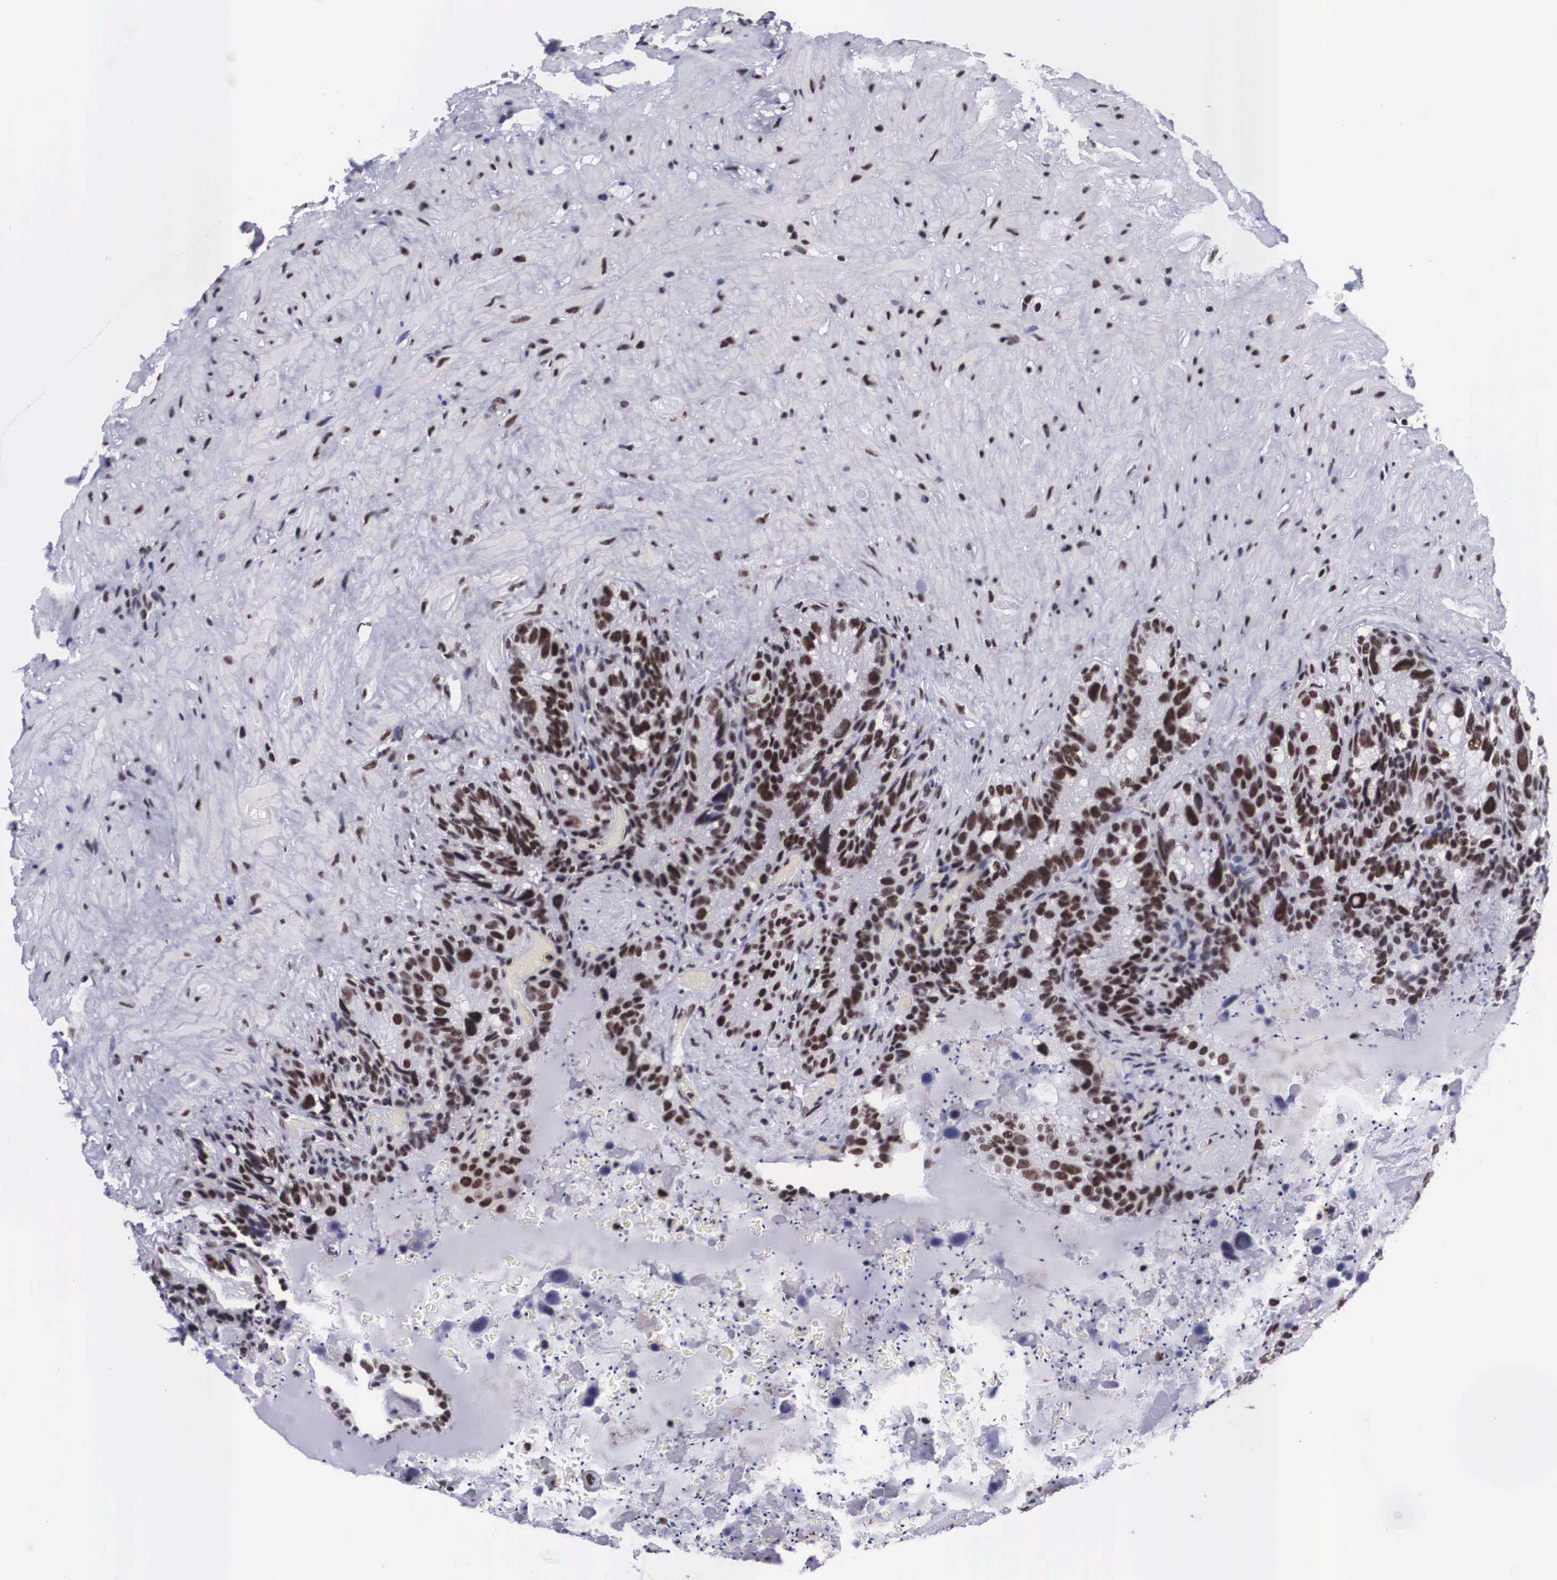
{"staining": {"intensity": "strong", "quantity": ">75%", "location": "nuclear"}, "tissue": "seminal vesicle", "cell_type": "Glandular cells", "image_type": "normal", "snomed": [{"axis": "morphology", "description": "Normal tissue, NOS"}, {"axis": "topography", "description": "Seminal veicle"}], "caption": "Unremarkable seminal vesicle was stained to show a protein in brown. There is high levels of strong nuclear positivity in approximately >75% of glandular cells. (DAB (3,3'-diaminobenzidine) IHC with brightfield microscopy, high magnification).", "gene": "SF3A1", "patient": {"sex": "male", "age": 63}}